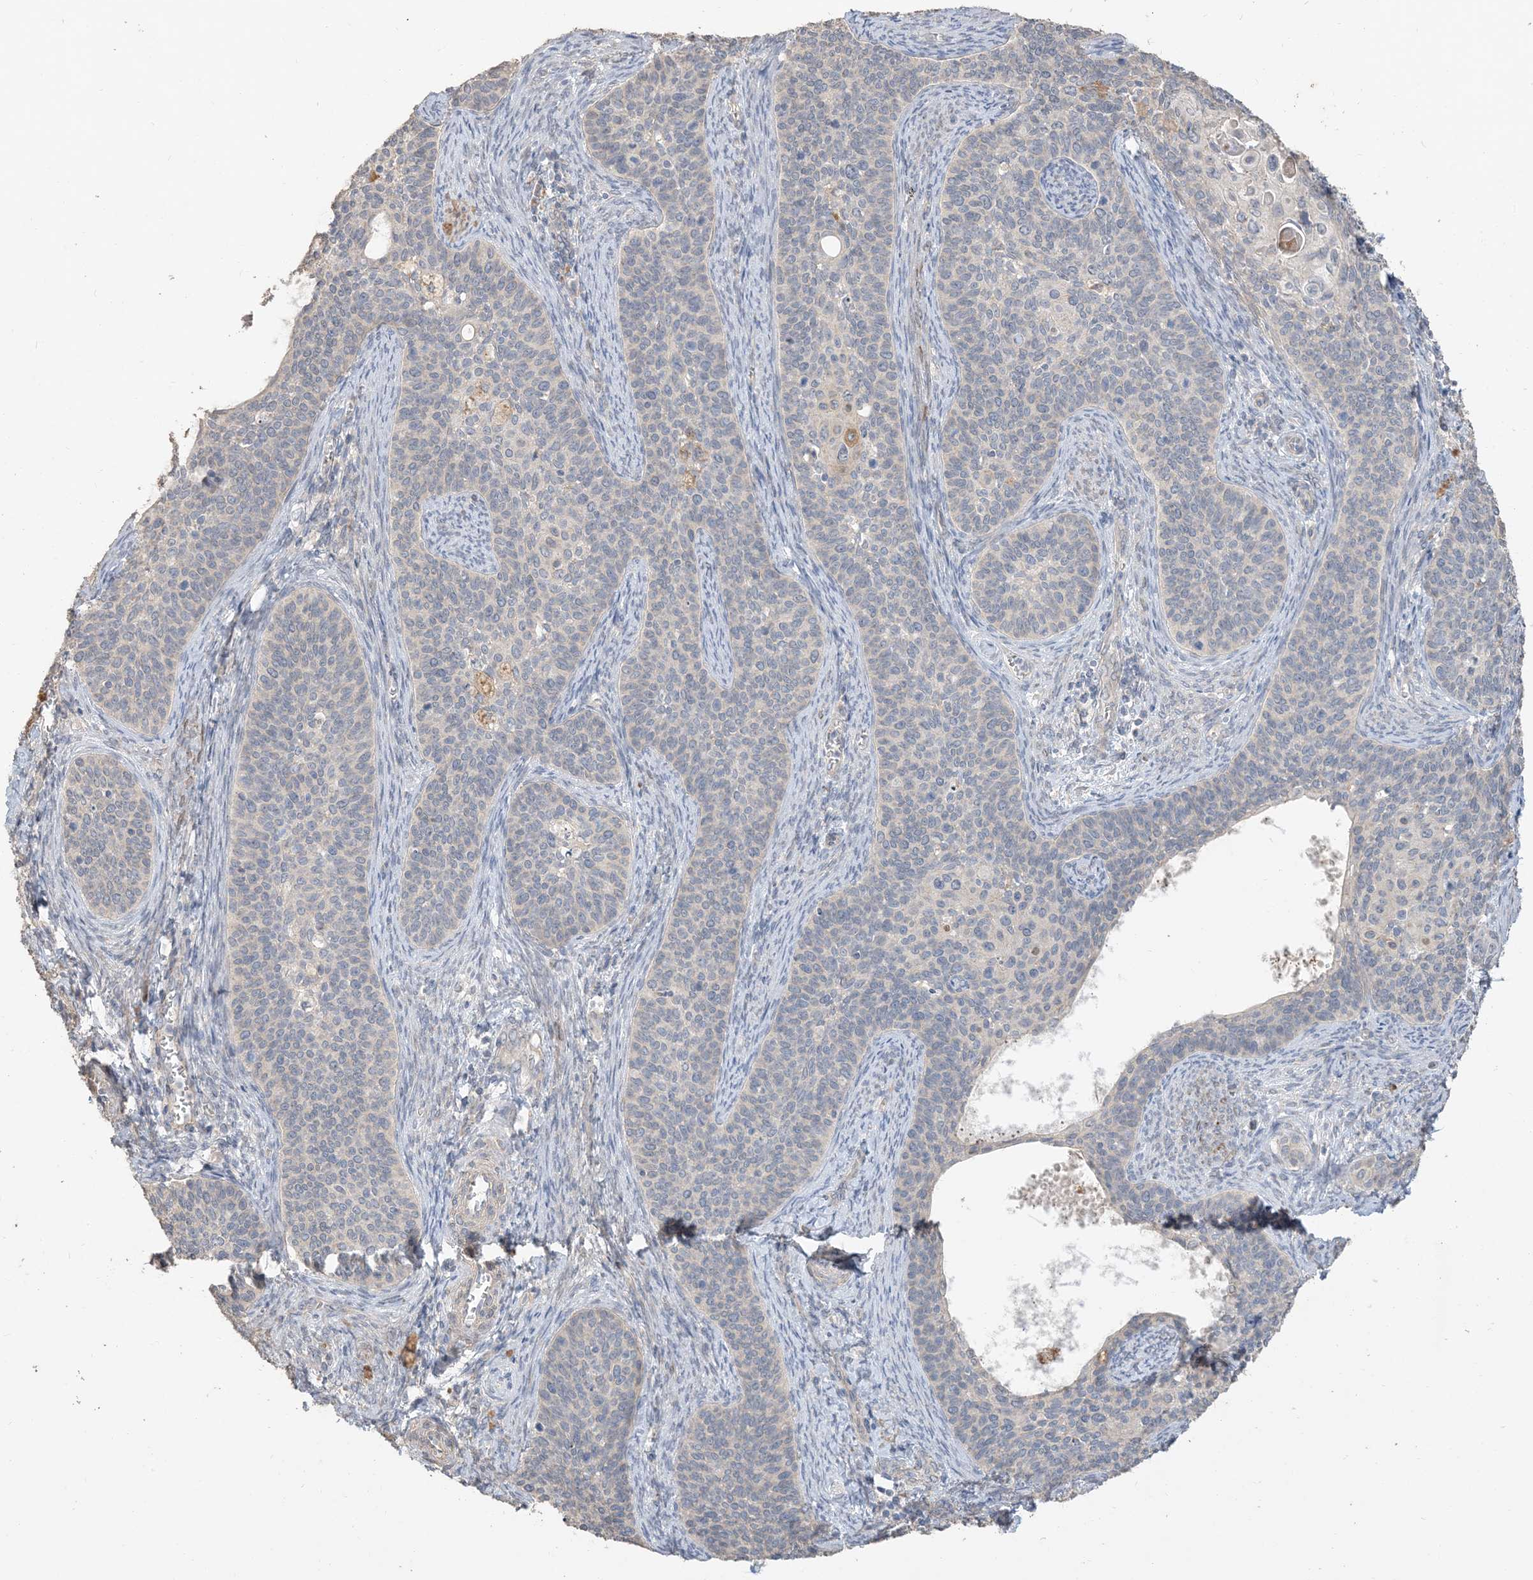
{"staining": {"intensity": "negative", "quantity": "none", "location": "none"}, "tissue": "cervical cancer", "cell_type": "Tumor cells", "image_type": "cancer", "snomed": [{"axis": "morphology", "description": "Squamous cell carcinoma, NOS"}, {"axis": "topography", "description": "Cervix"}], "caption": "Immunohistochemical staining of cervical squamous cell carcinoma displays no significant expression in tumor cells. The staining was performed using DAB to visualize the protein expression in brown, while the nuclei were stained in blue with hematoxylin (Magnification: 20x).", "gene": "RNF175", "patient": {"sex": "female", "age": 33}}